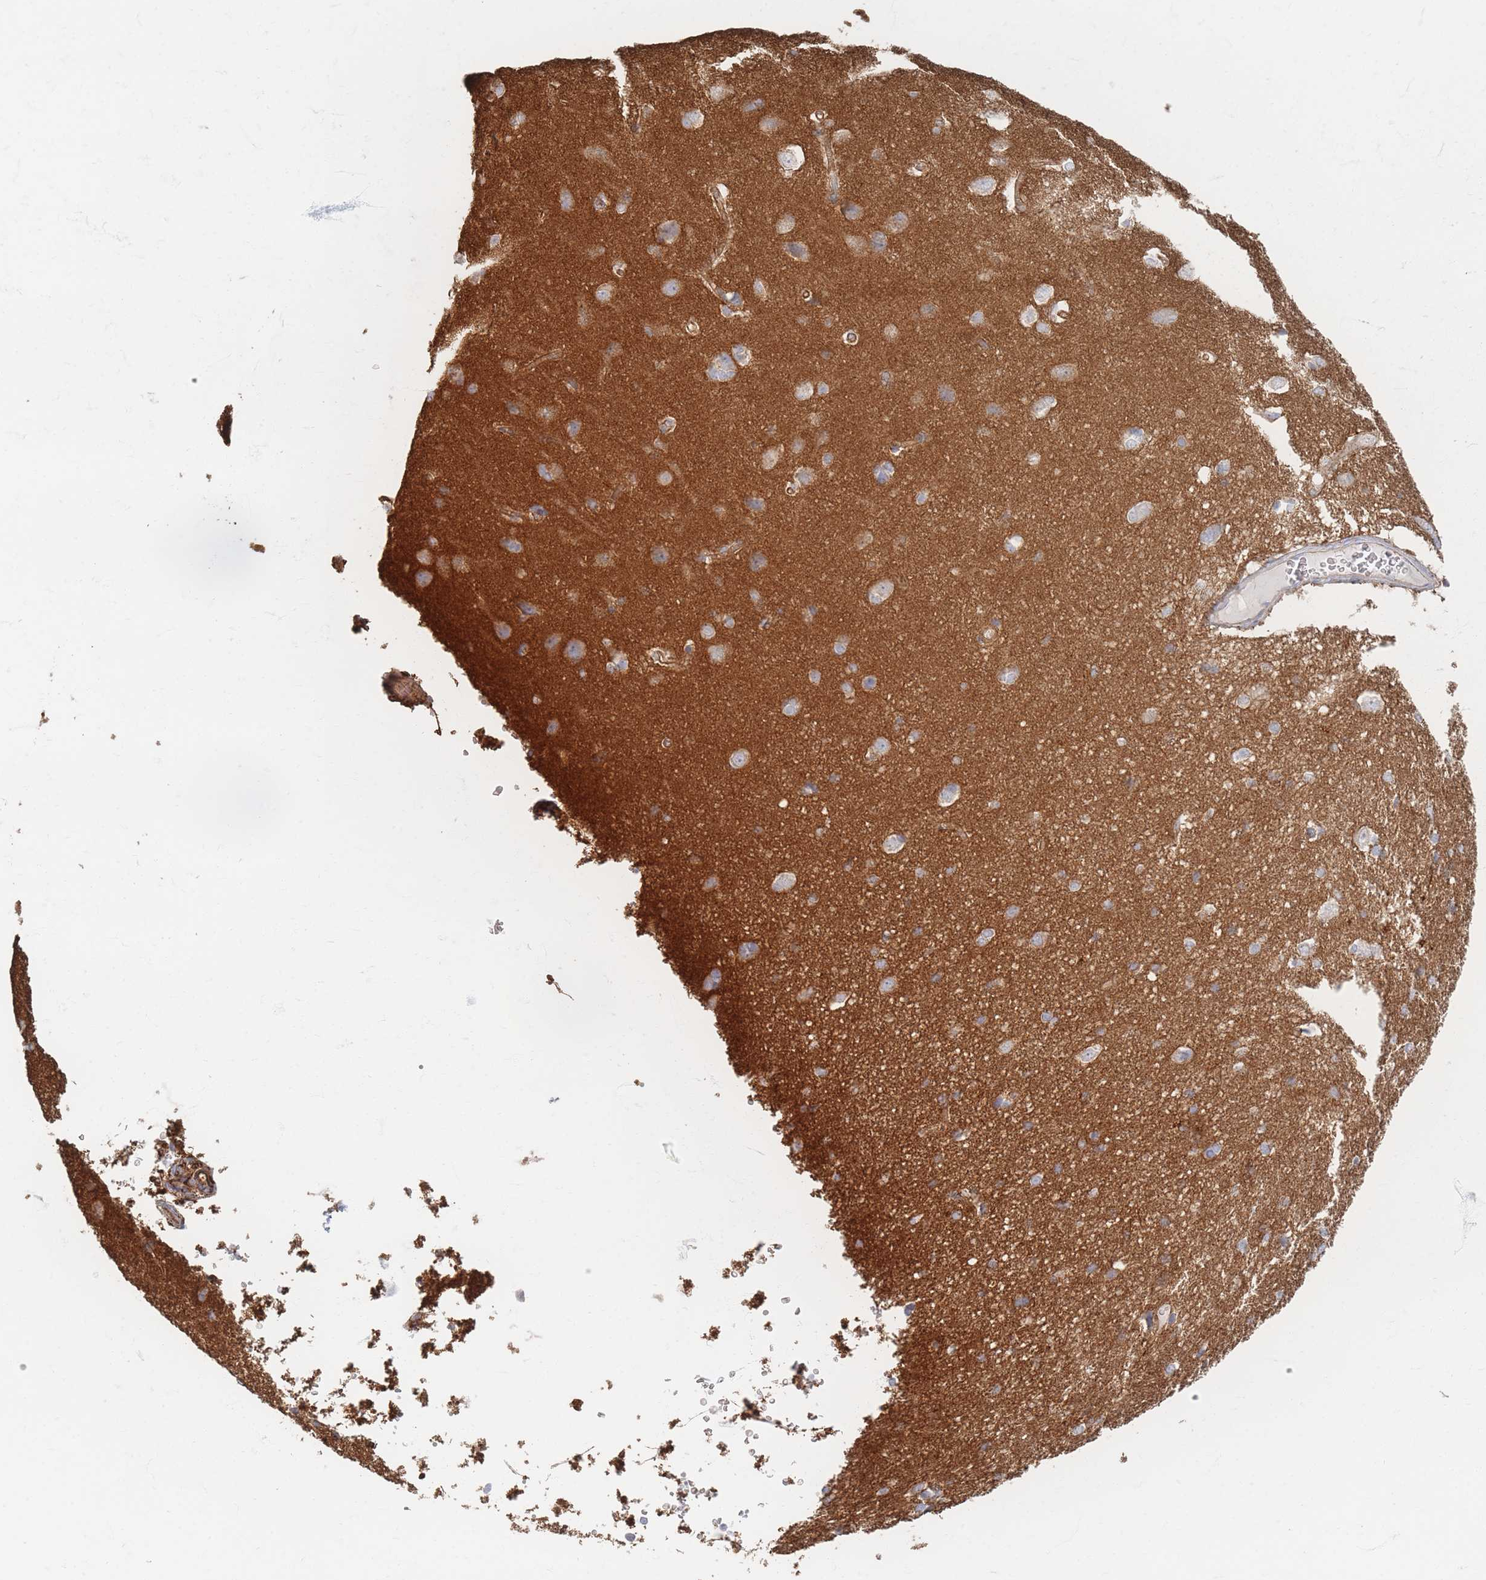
{"staining": {"intensity": "moderate", "quantity": ">75%", "location": "cytoplasmic/membranous"}, "tissue": "cerebral cortex", "cell_type": "Endothelial cells", "image_type": "normal", "snomed": [{"axis": "morphology", "description": "Normal tissue, NOS"}, {"axis": "topography", "description": "Cerebral cortex"}], "caption": "IHC (DAB) staining of normal cerebral cortex exhibits moderate cytoplasmic/membranous protein staining in approximately >75% of endothelial cells. Nuclei are stained in blue.", "gene": "GNB1", "patient": {"sex": "male", "age": 37}}